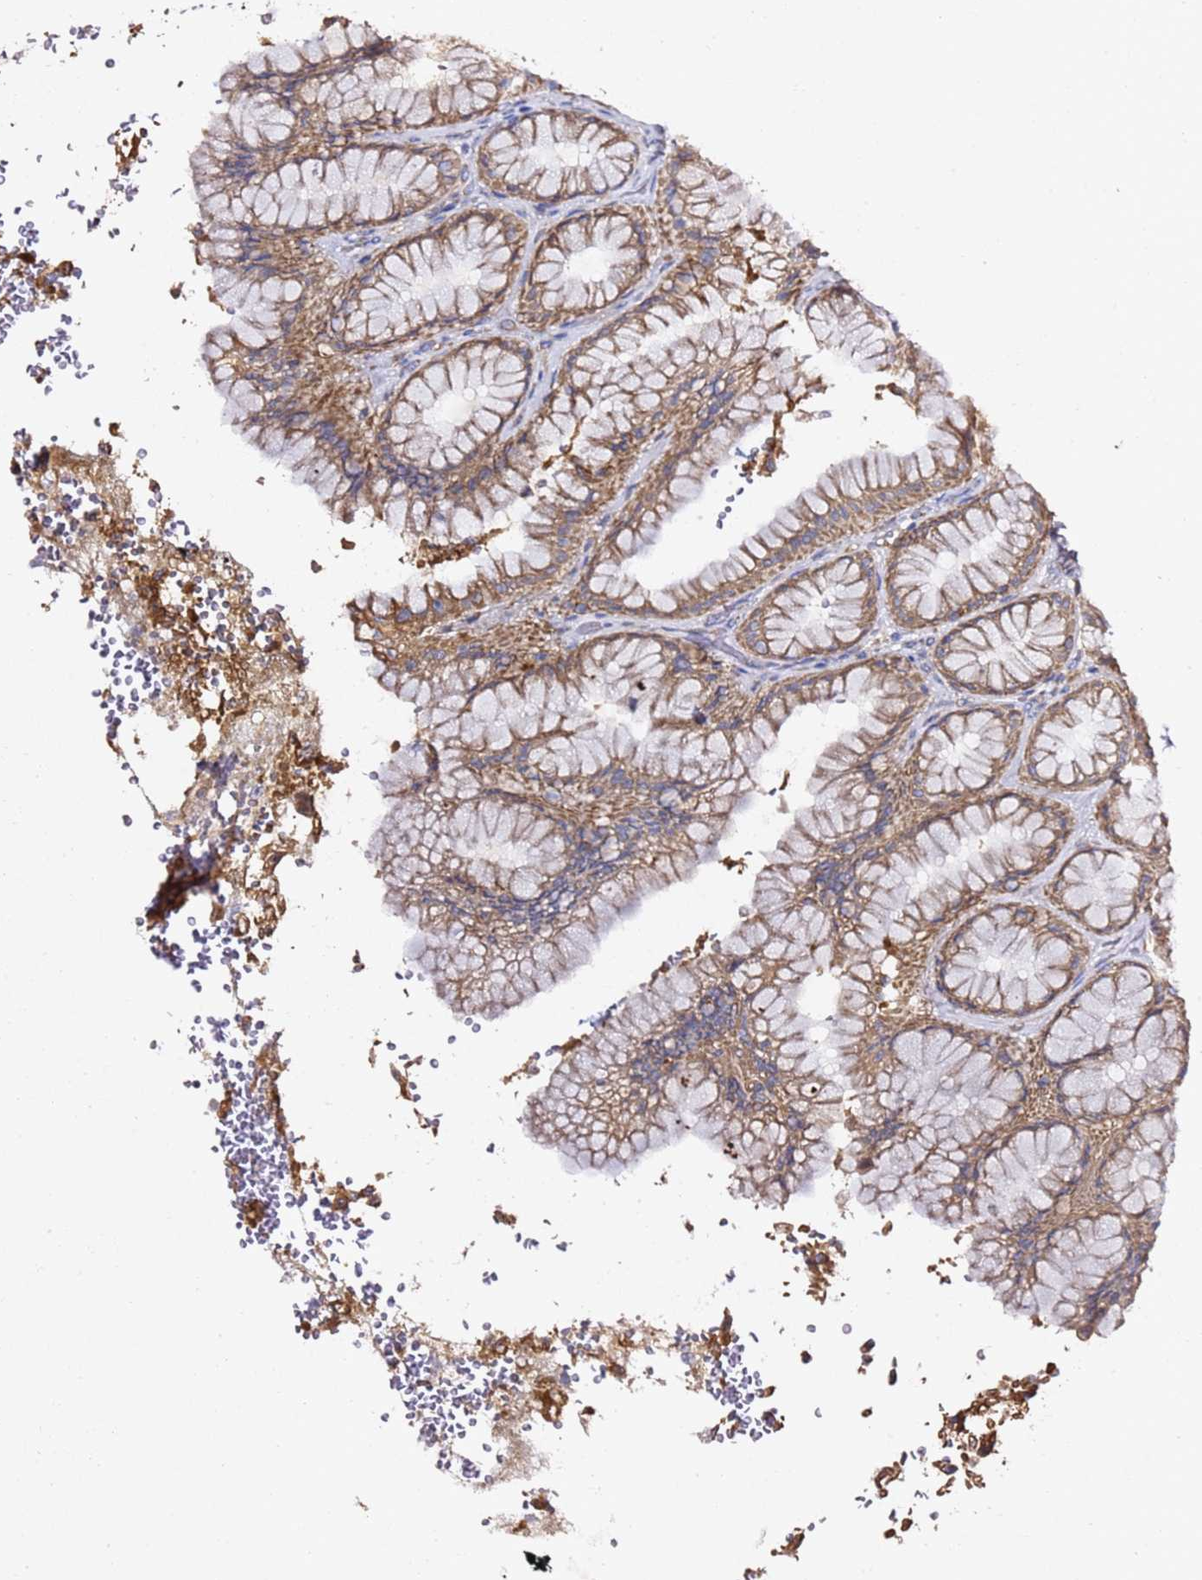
{"staining": {"intensity": "moderate", "quantity": ">75%", "location": "cytoplasmic/membranous"}, "tissue": "stomach", "cell_type": "Glandular cells", "image_type": "normal", "snomed": [{"axis": "morphology", "description": "Normal tissue, NOS"}, {"axis": "topography", "description": "Stomach, upper"}, {"axis": "topography", "description": "Stomach, lower"}], "caption": "Protein analysis of normal stomach reveals moderate cytoplasmic/membranous staining in about >75% of glandular cells.", "gene": "C19orf12", "patient": {"sex": "male", "age": 67}}